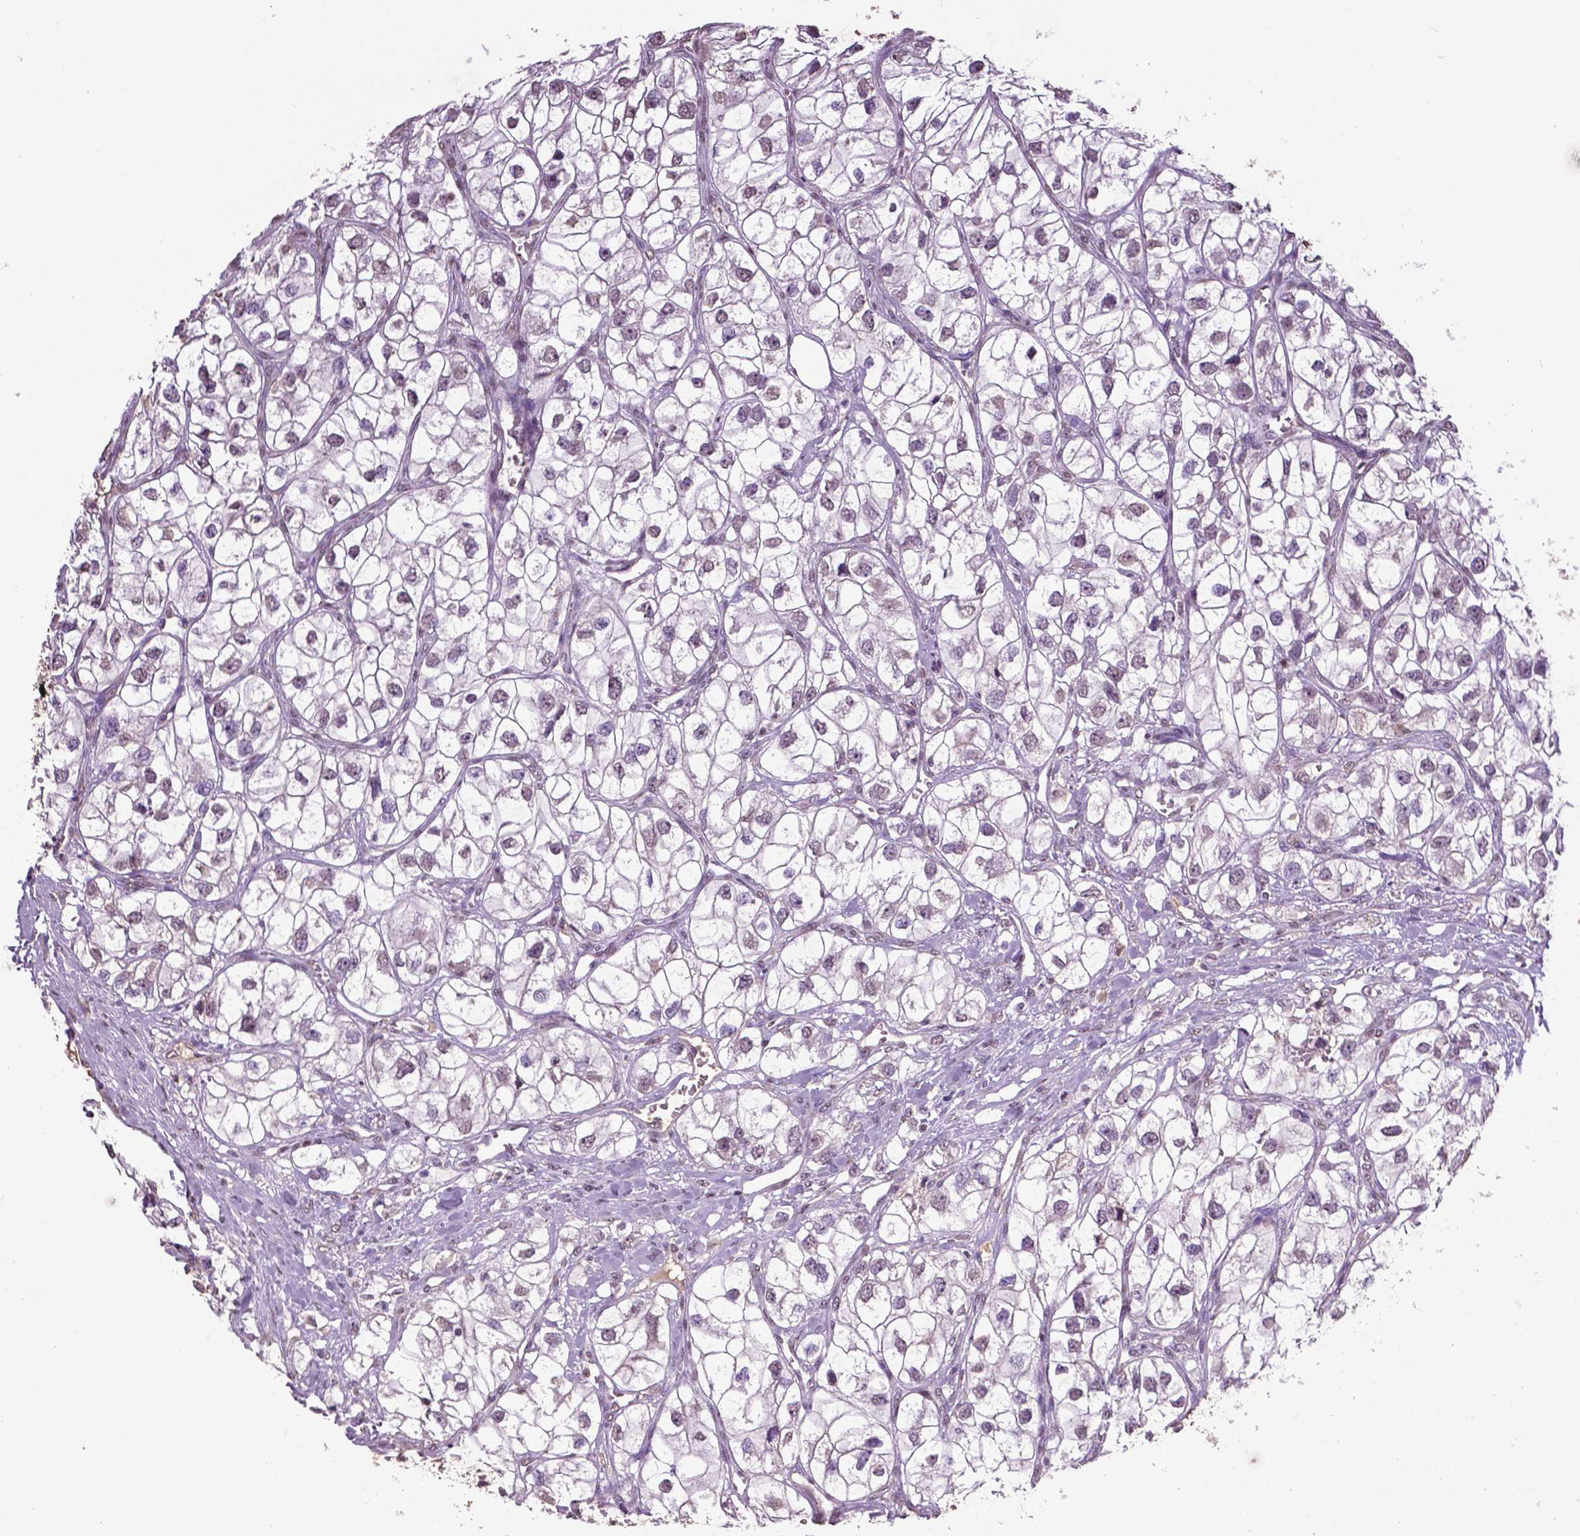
{"staining": {"intensity": "negative", "quantity": "none", "location": "none"}, "tissue": "renal cancer", "cell_type": "Tumor cells", "image_type": "cancer", "snomed": [{"axis": "morphology", "description": "Adenocarcinoma, NOS"}, {"axis": "topography", "description": "Kidney"}], "caption": "This is an immunohistochemistry (IHC) micrograph of human renal adenocarcinoma. There is no staining in tumor cells.", "gene": "RUNX3", "patient": {"sex": "male", "age": 59}}